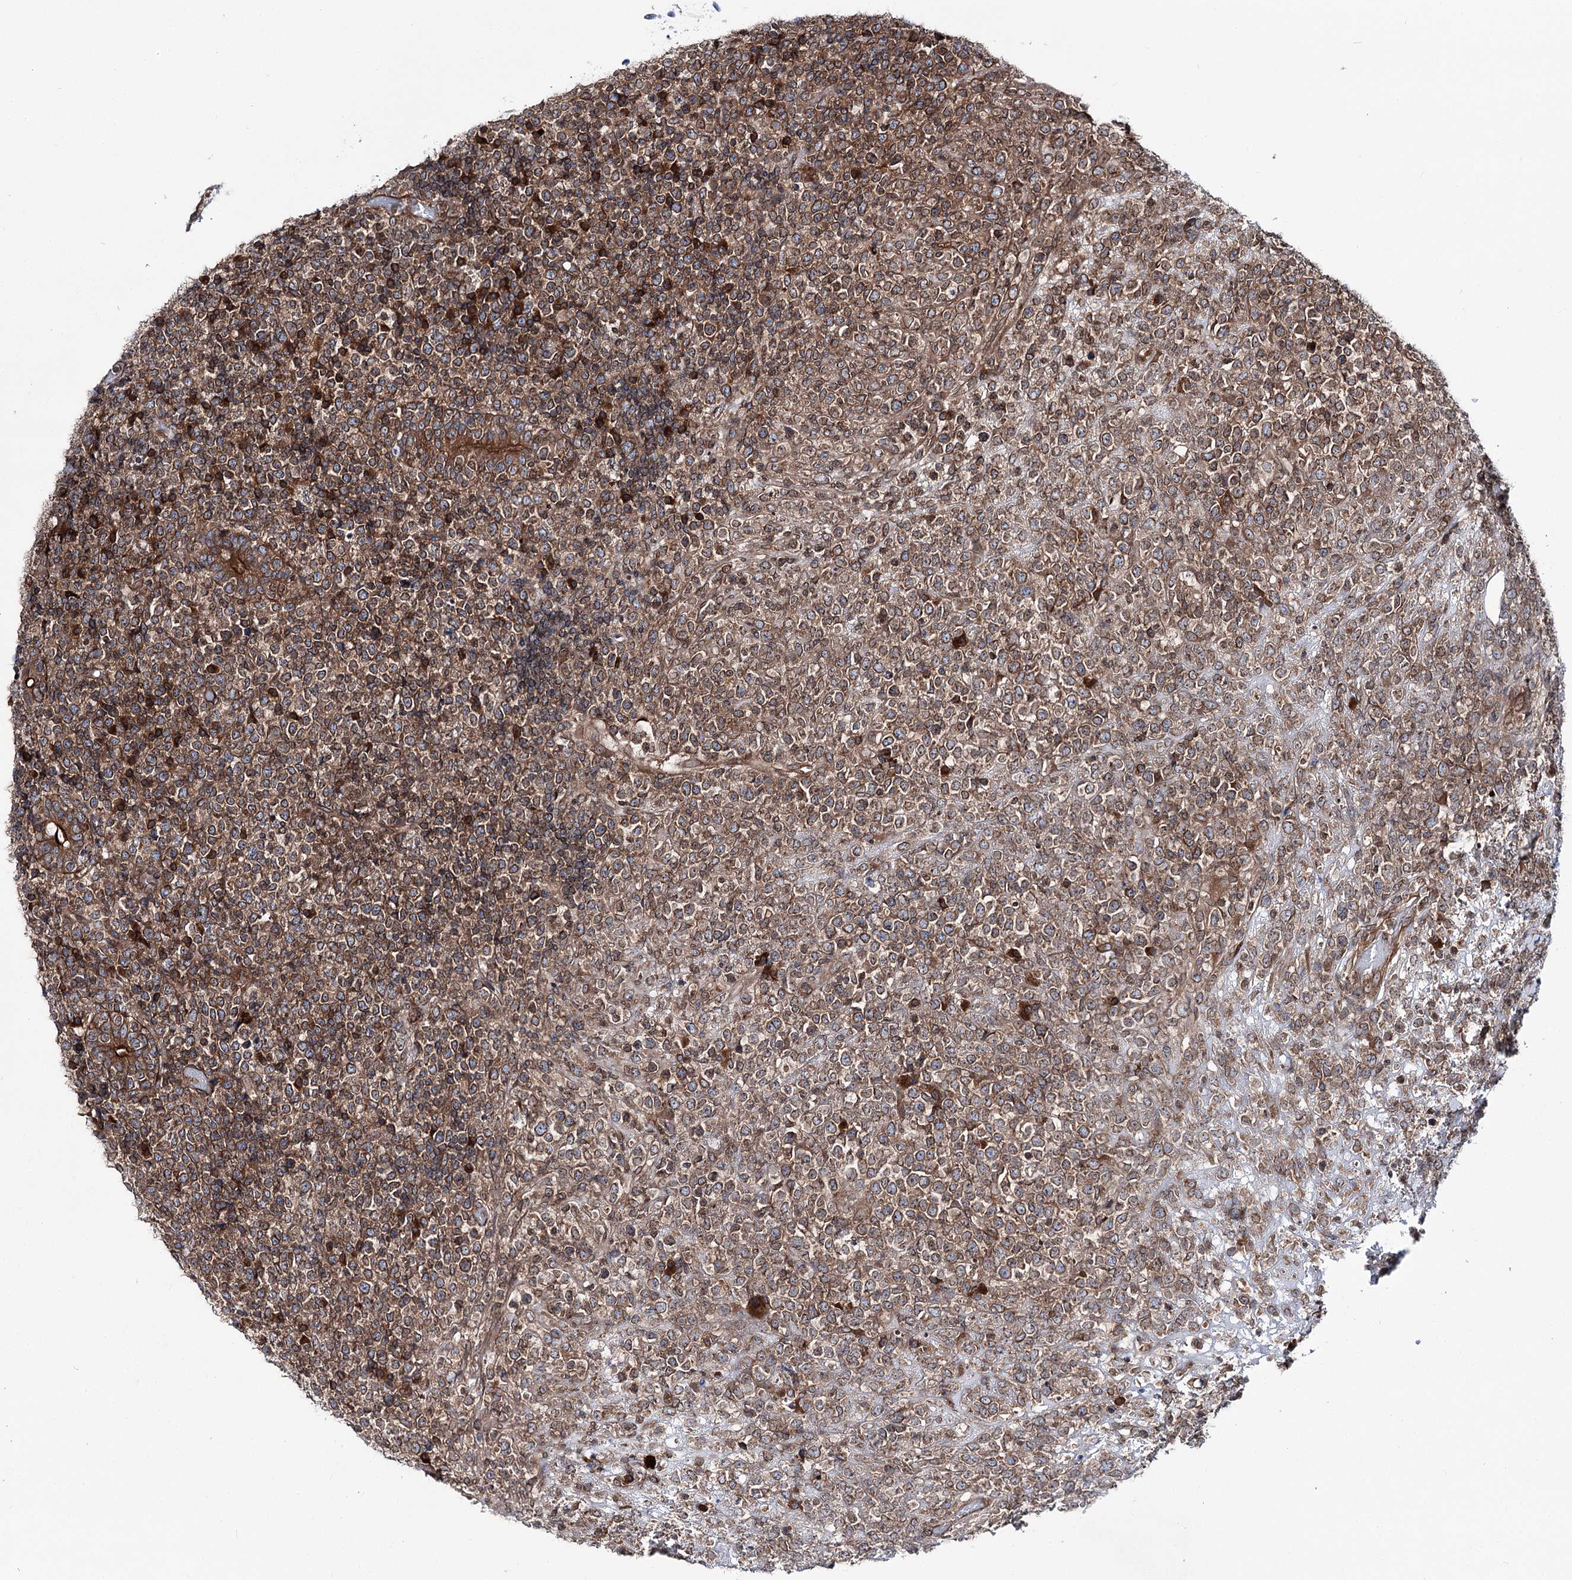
{"staining": {"intensity": "moderate", "quantity": ">75%", "location": "cytoplasmic/membranous"}, "tissue": "lymphoma", "cell_type": "Tumor cells", "image_type": "cancer", "snomed": [{"axis": "morphology", "description": "Malignant lymphoma, non-Hodgkin's type, High grade"}, {"axis": "topography", "description": "Colon"}], "caption": "Immunohistochemical staining of human high-grade malignant lymphoma, non-Hodgkin's type exhibits moderate cytoplasmic/membranous protein staining in approximately >75% of tumor cells. The staining was performed using DAB, with brown indicating positive protein expression. Nuclei are stained blue with hematoxylin.", "gene": "FGFR1OP2", "patient": {"sex": "female", "age": 53}}